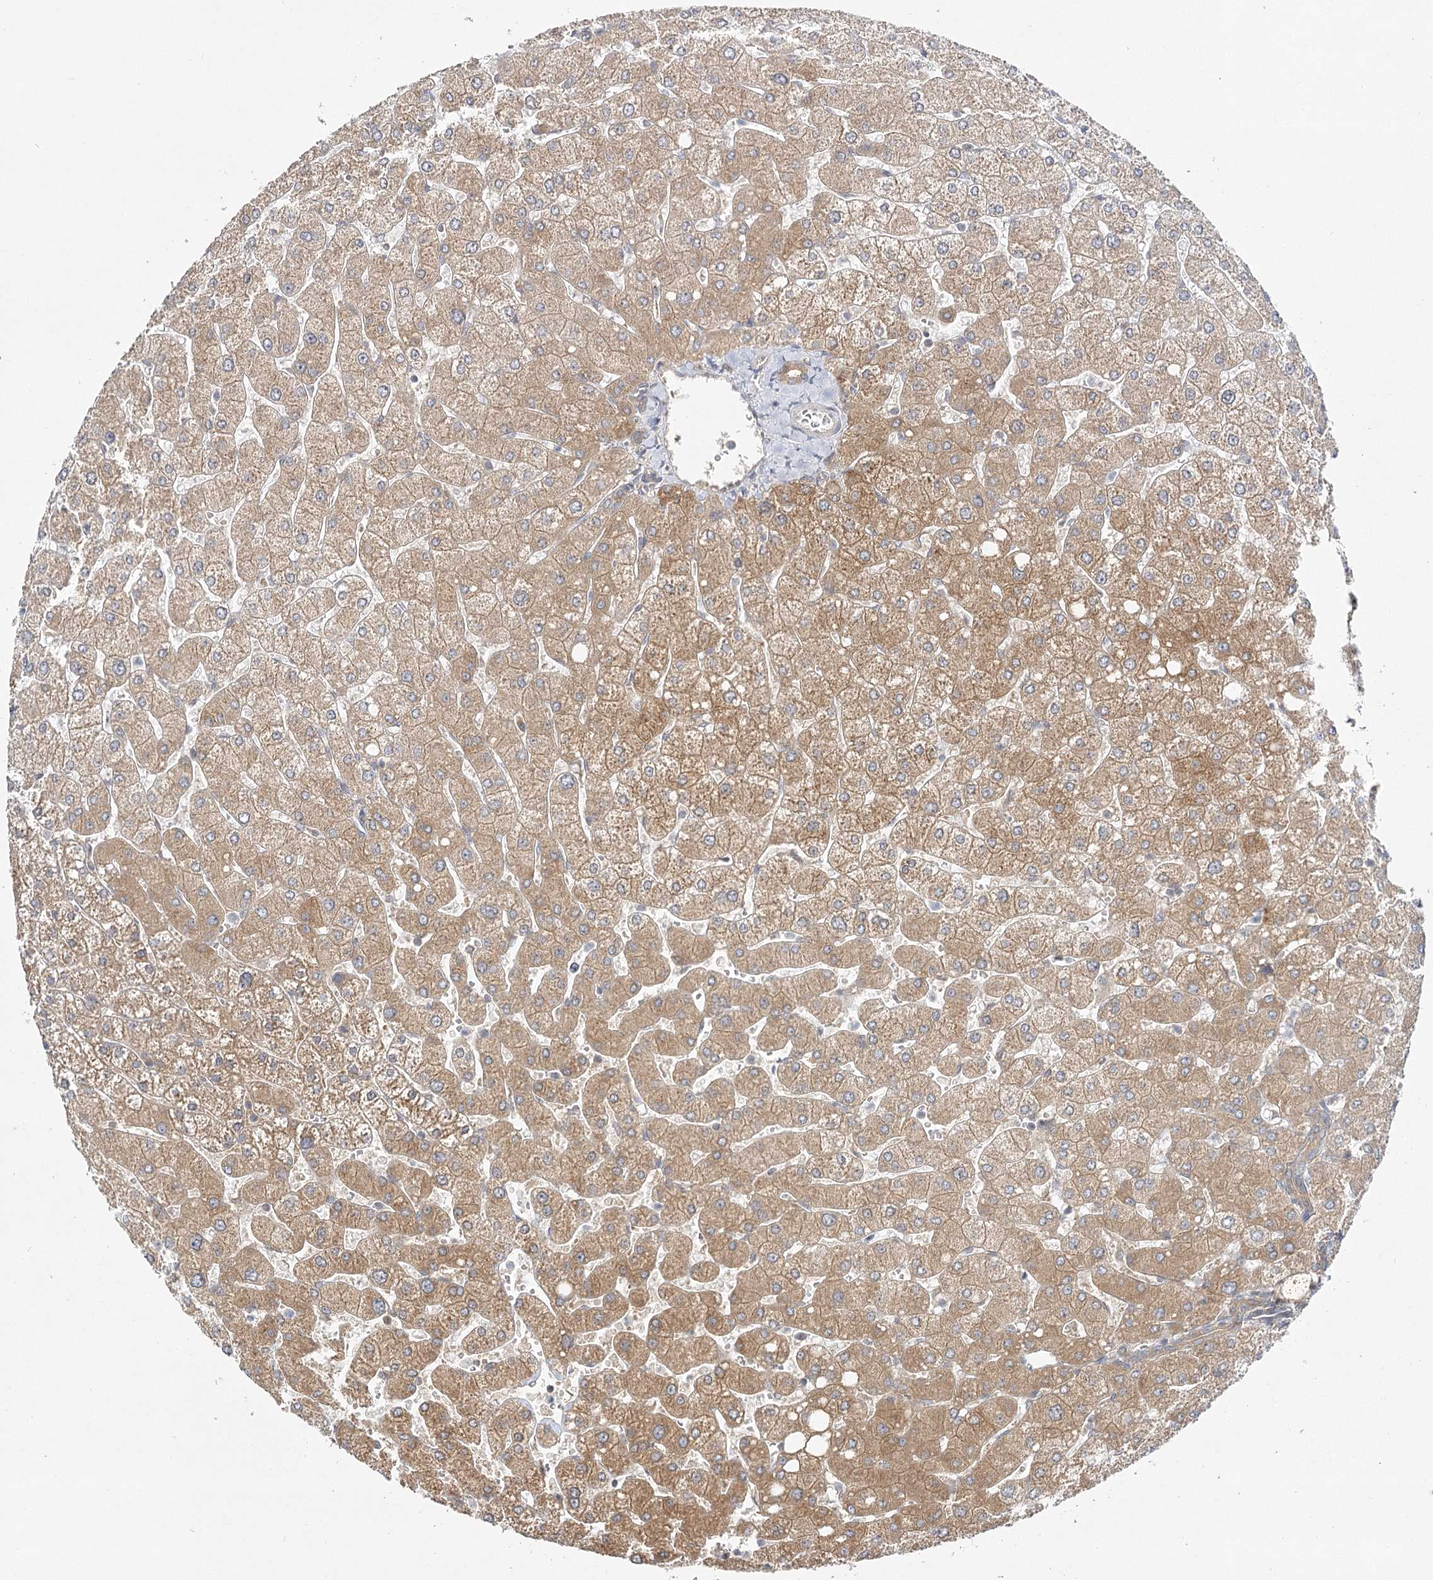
{"staining": {"intensity": "moderate", "quantity": ">75%", "location": "cytoplasmic/membranous"}, "tissue": "liver", "cell_type": "Cholangiocytes", "image_type": "normal", "snomed": [{"axis": "morphology", "description": "Normal tissue, NOS"}, {"axis": "topography", "description": "Liver"}], "caption": "Protein staining by IHC reveals moderate cytoplasmic/membranous positivity in approximately >75% of cholangiocytes in benign liver. The protein of interest is shown in brown color, while the nuclei are stained blue.", "gene": "INPP4B", "patient": {"sex": "male", "age": 55}}